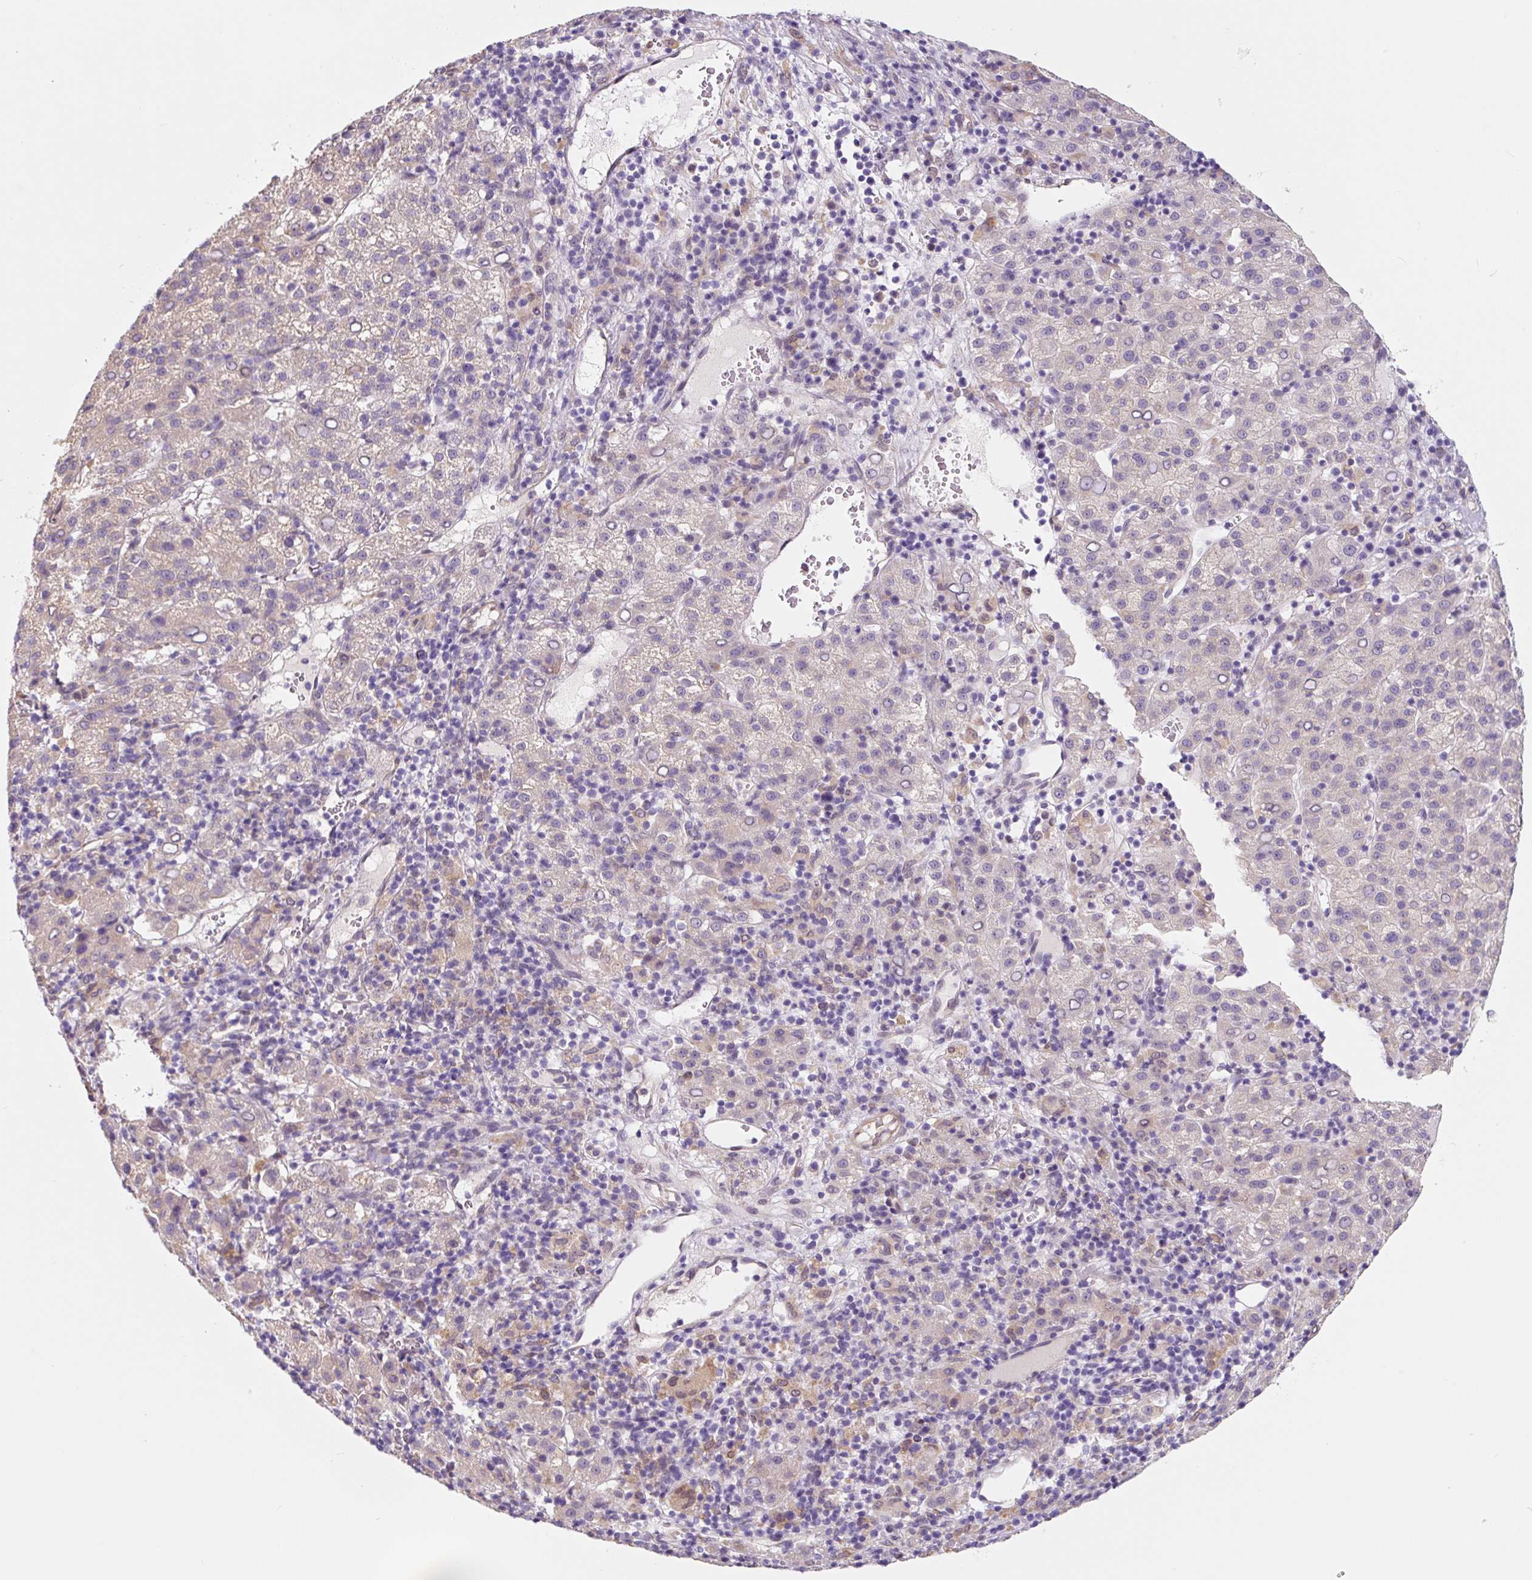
{"staining": {"intensity": "negative", "quantity": "none", "location": "none"}, "tissue": "liver cancer", "cell_type": "Tumor cells", "image_type": "cancer", "snomed": [{"axis": "morphology", "description": "Carcinoma, Hepatocellular, NOS"}, {"axis": "topography", "description": "Liver"}], "caption": "The histopathology image demonstrates no significant staining in tumor cells of liver hepatocellular carcinoma.", "gene": "ASRGL1", "patient": {"sex": "female", "age": 58}}